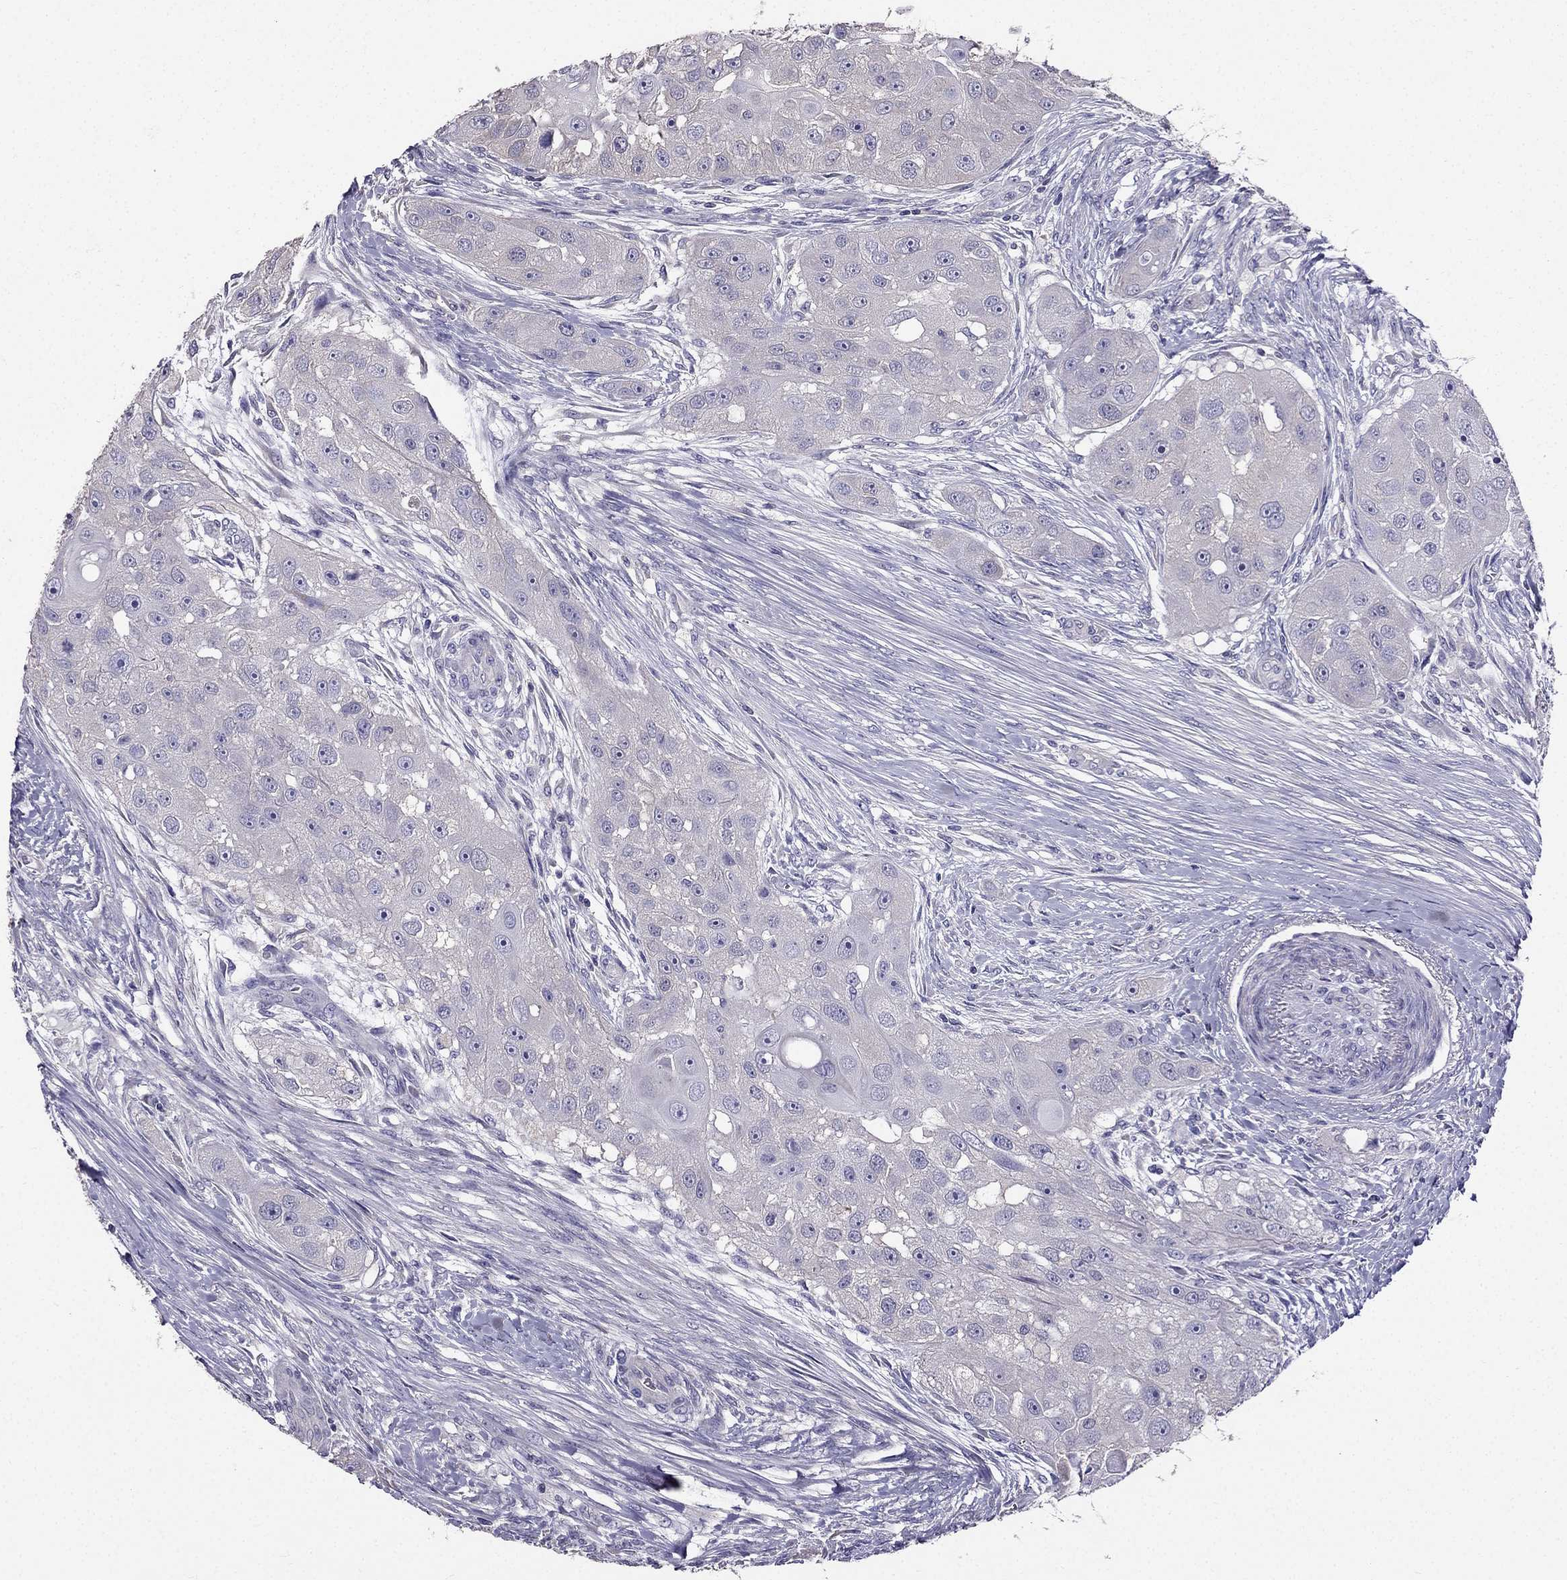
{"staining": {"intensity": "negative", "quantity": "none", "location": "none"}, "tissue": "head and neck cancer", "cell_type": "Tumor cells", "image_type": "cancer", "snomed": [{"axis": "morphology", "description": "Normal tissue, NOS"}, {"axis": "morphology", "description": "Squamous cell carcinoma, NOS"}, {"axis": "topography", "description": "Skeletal muscle"}, {"axis": "topography", "description": "Head-Neck"}], "caption": "Tumor cells are negative for protein expression in human head and neck cancer (squamous cell carcinoma).", "gene": "AS3MT", "patient": {"sex": "male", "age": 51}}